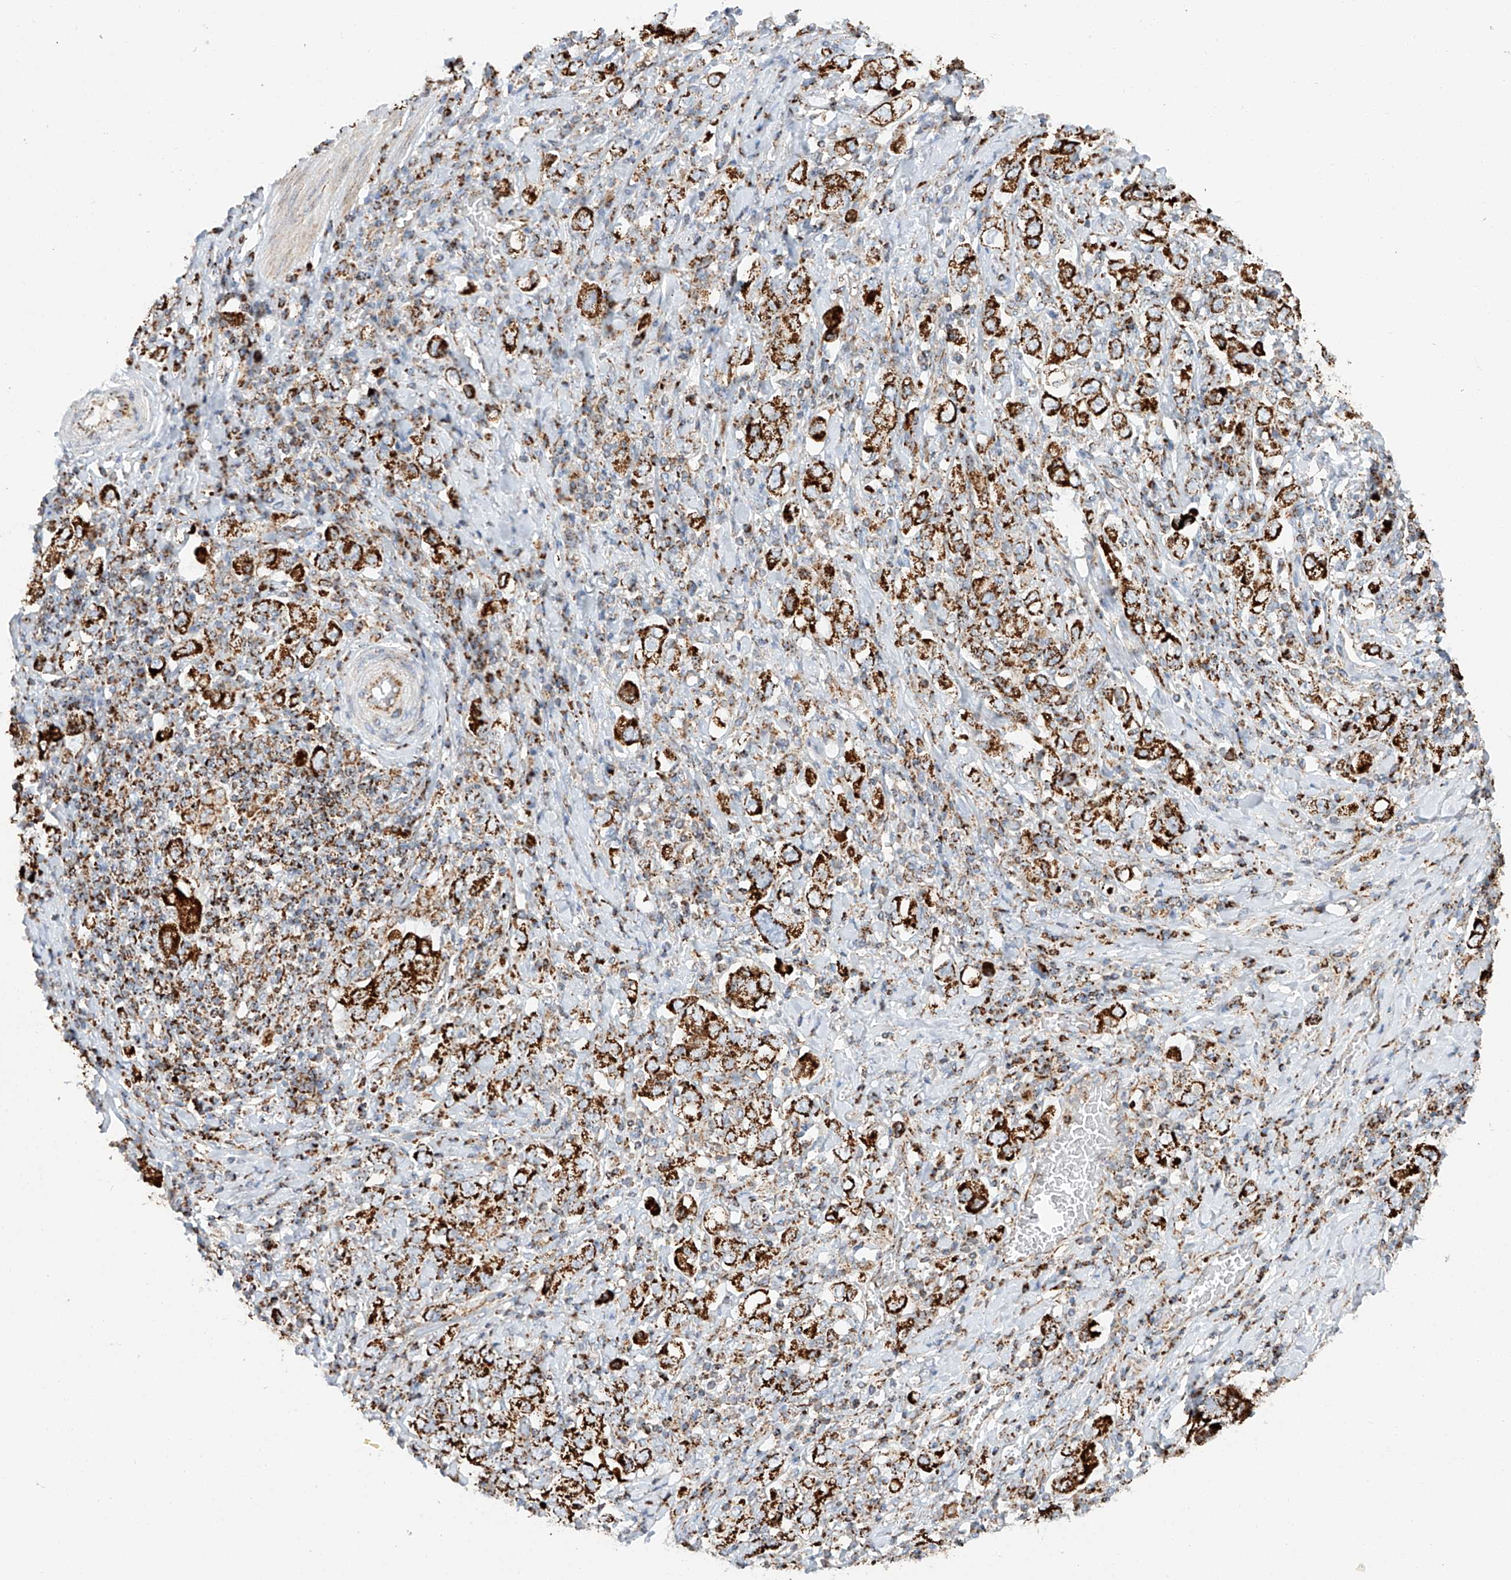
{"staining": {"intensity": "strong", "quantity": ">75%", "location": "cytoplasmic/membranous"}, "tissue": "stomach cancer", "cell_type": "Tumor cells", "image_type": "cancer", "snomed": [{"axis": "morphology", "description": "Adenocarcinoma, NOS"}, {"axis": "topography", "description": "Stomach, upper"}], "caption": "This image reveals stomach adenocarcinoma stained with immunohistochemistry (IHC) to label a protein in brown. The cytoplasmic/membranous of tumor cells show strong positivity for the protein. Nuclei are counter-stained blue.", "gene": "TTC27", "patient": {"sex": "male", "age": 62}}